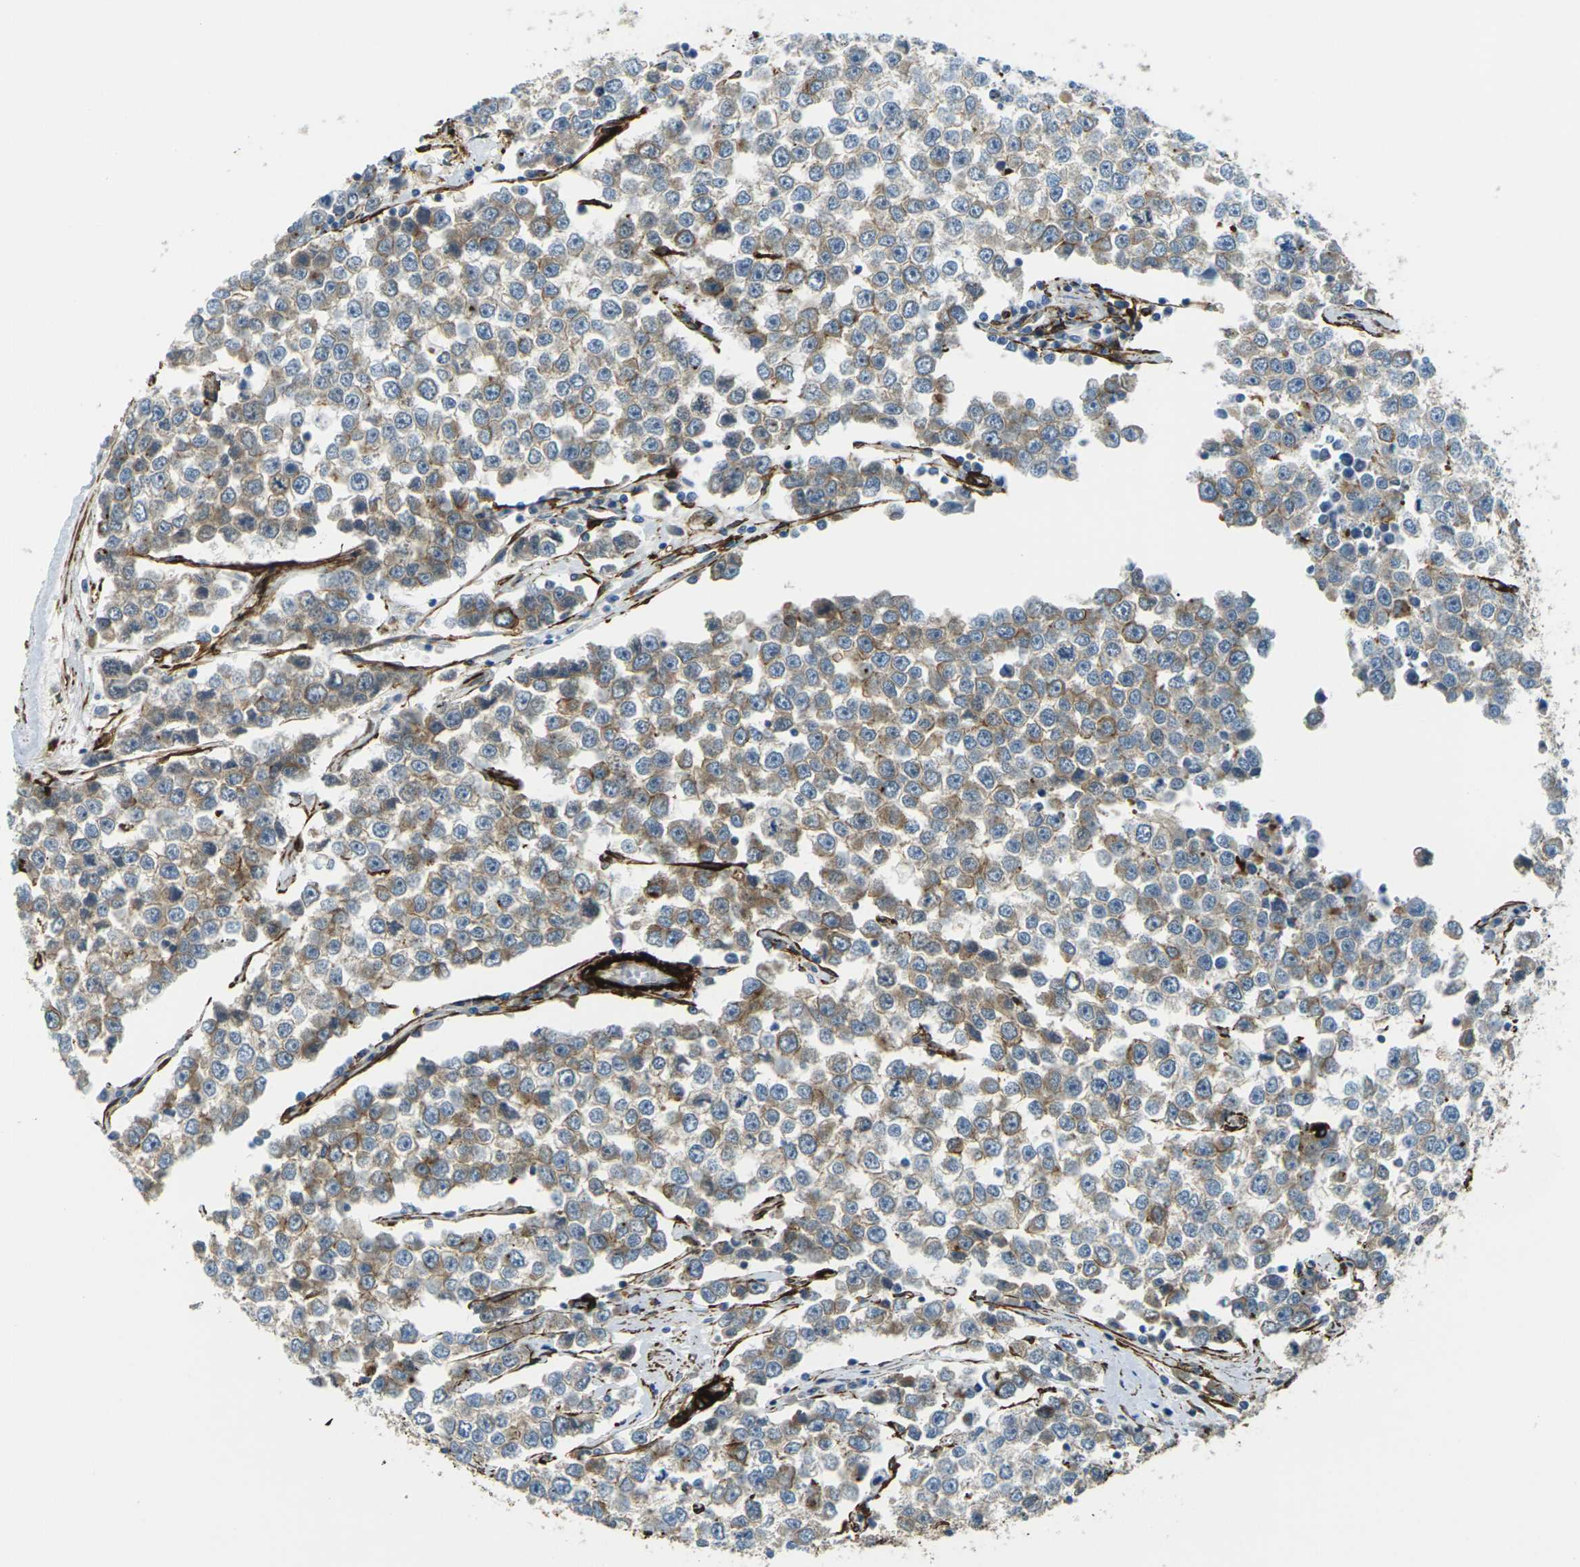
{"staining": {"intensity": "weak", "quantity": "25%-75%", "location": "cytoplasmic/membranous"}, "tissue": "testis cancer", "cell_type": "Tumor cells", "image_type": "cancer", "snomed": [{"axis": "morphology", "description": "Seminoma, NOS"}, {"axis": "morphology", "description": "Carcinoma, Embryonal, NOS"}, {"axis": "topography", "description": "Testis"}], "caption": "A brown stain labels weak cytoplasmic/membranous positivity of a protein in embryonal carcinoma (testis) tumor cells.", "gene": "GRAMD1C", "patient": {"sex": "male", "age": 52}}